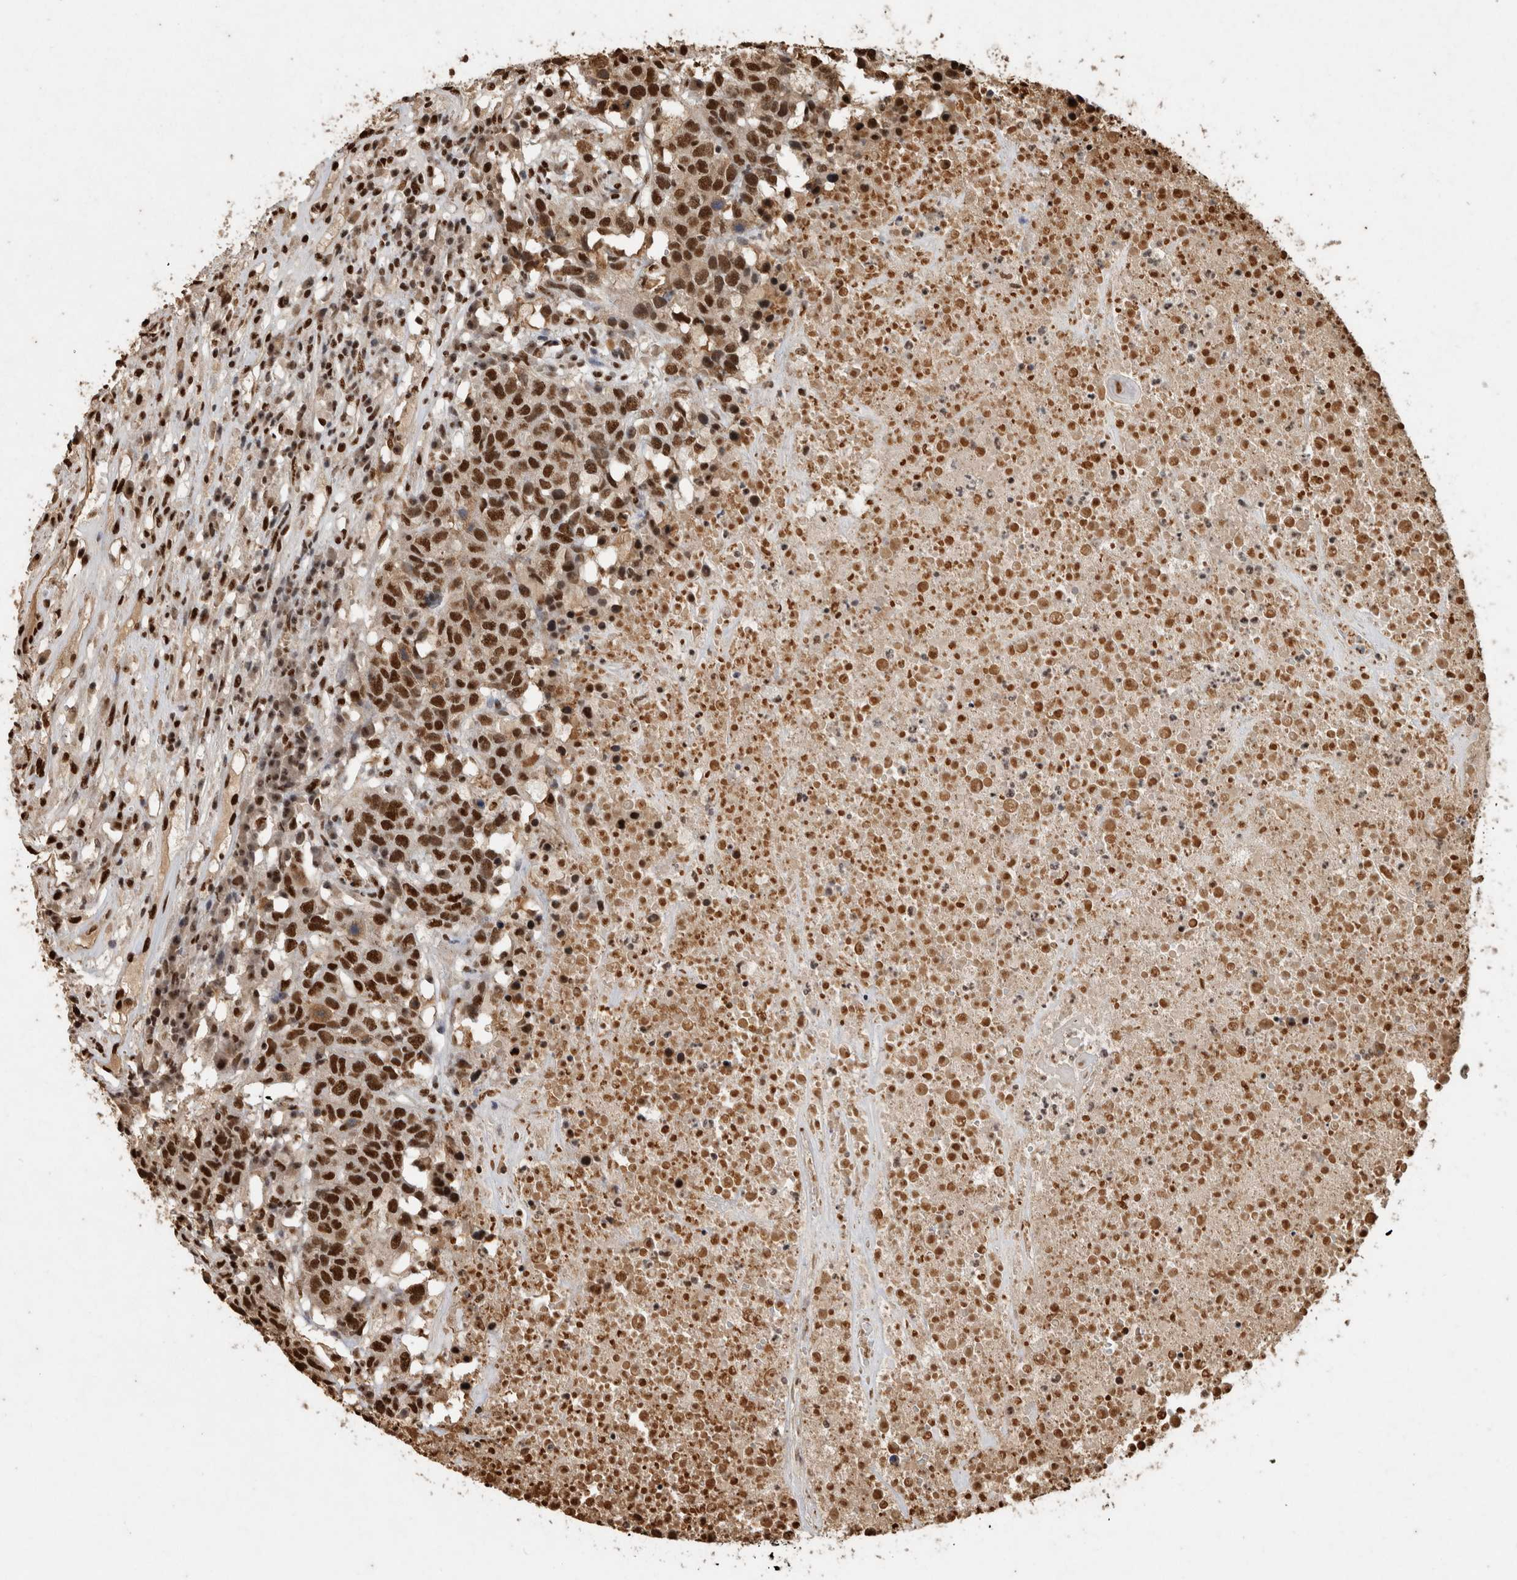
{"staining": {"intensity": "strong", "quantity": ">75%", "location": "nuclear"}, "tissue": "head and neck cancer", "cell_type": "Tumor cells", "image_type": "cancer", "snomed": [{"axis": "morphology", "description": "Squamous cell carcinoma, NOS"}, {"axis": "topography", "description": "Head-Neck"}], "caption": "This is a micrograph of immunohistochemistry staining of head and neck cancer, which shows strong positivity in the nuclear of tumor cells.", "gene": "RAD50", "patient": {"sex": "male", "age": 66}}